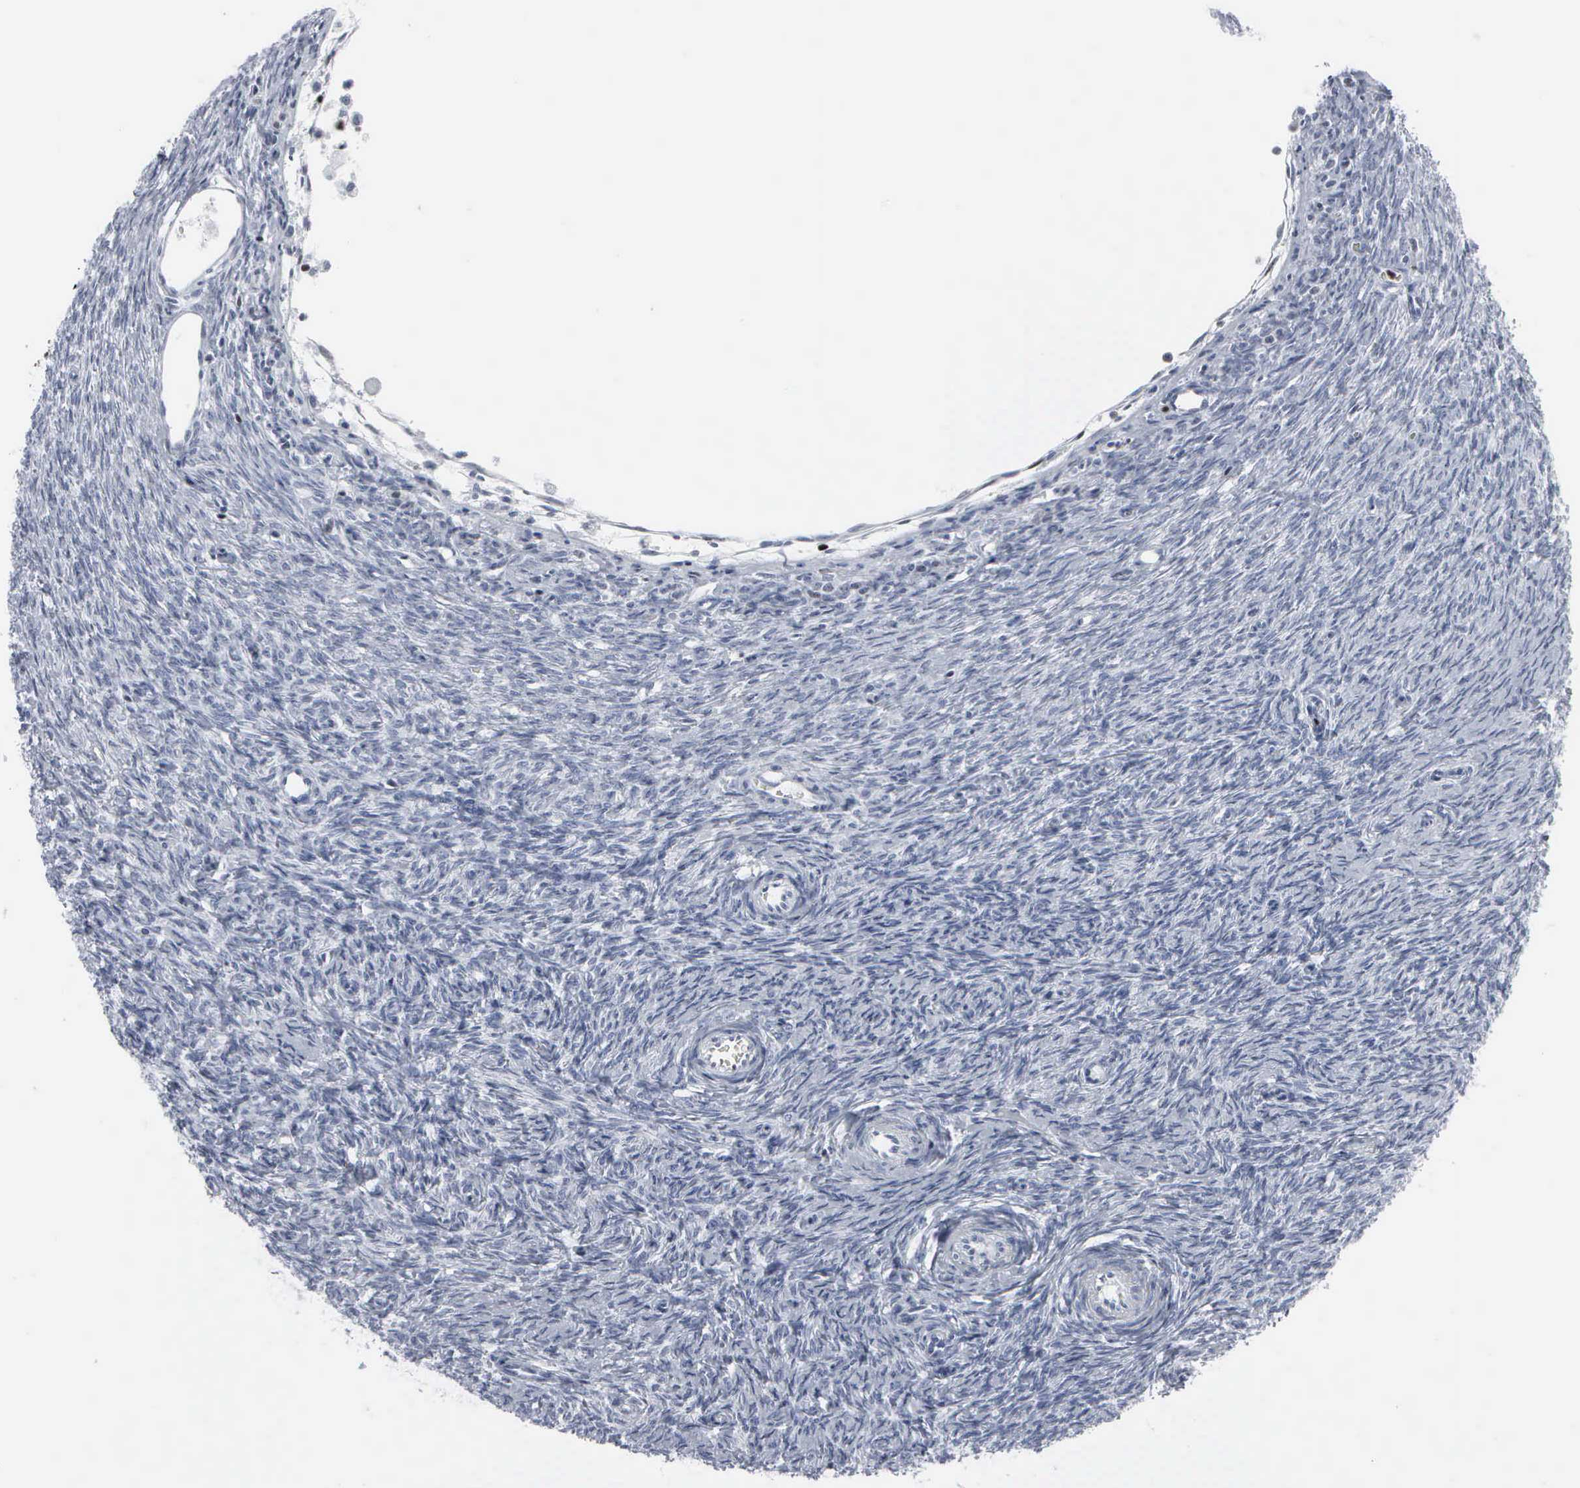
{"staining": {"intensity": "negative", "quantity": "none", "location": "none"}, "tissue": "ovary", "cell_type": "Follicle cells", "image_type": "normal", "snomed": [{"axis": "morphology", "description": "Normal tissue, NOS"}, {"axis": "topography", "description": "Ovary"}], "caption": "This is a photomicrograph of IHC staining of normal ovary, which shows no staining in follicle cells.", "gene": "CCND3", "patient": {"sex": "female", "age": 32}}